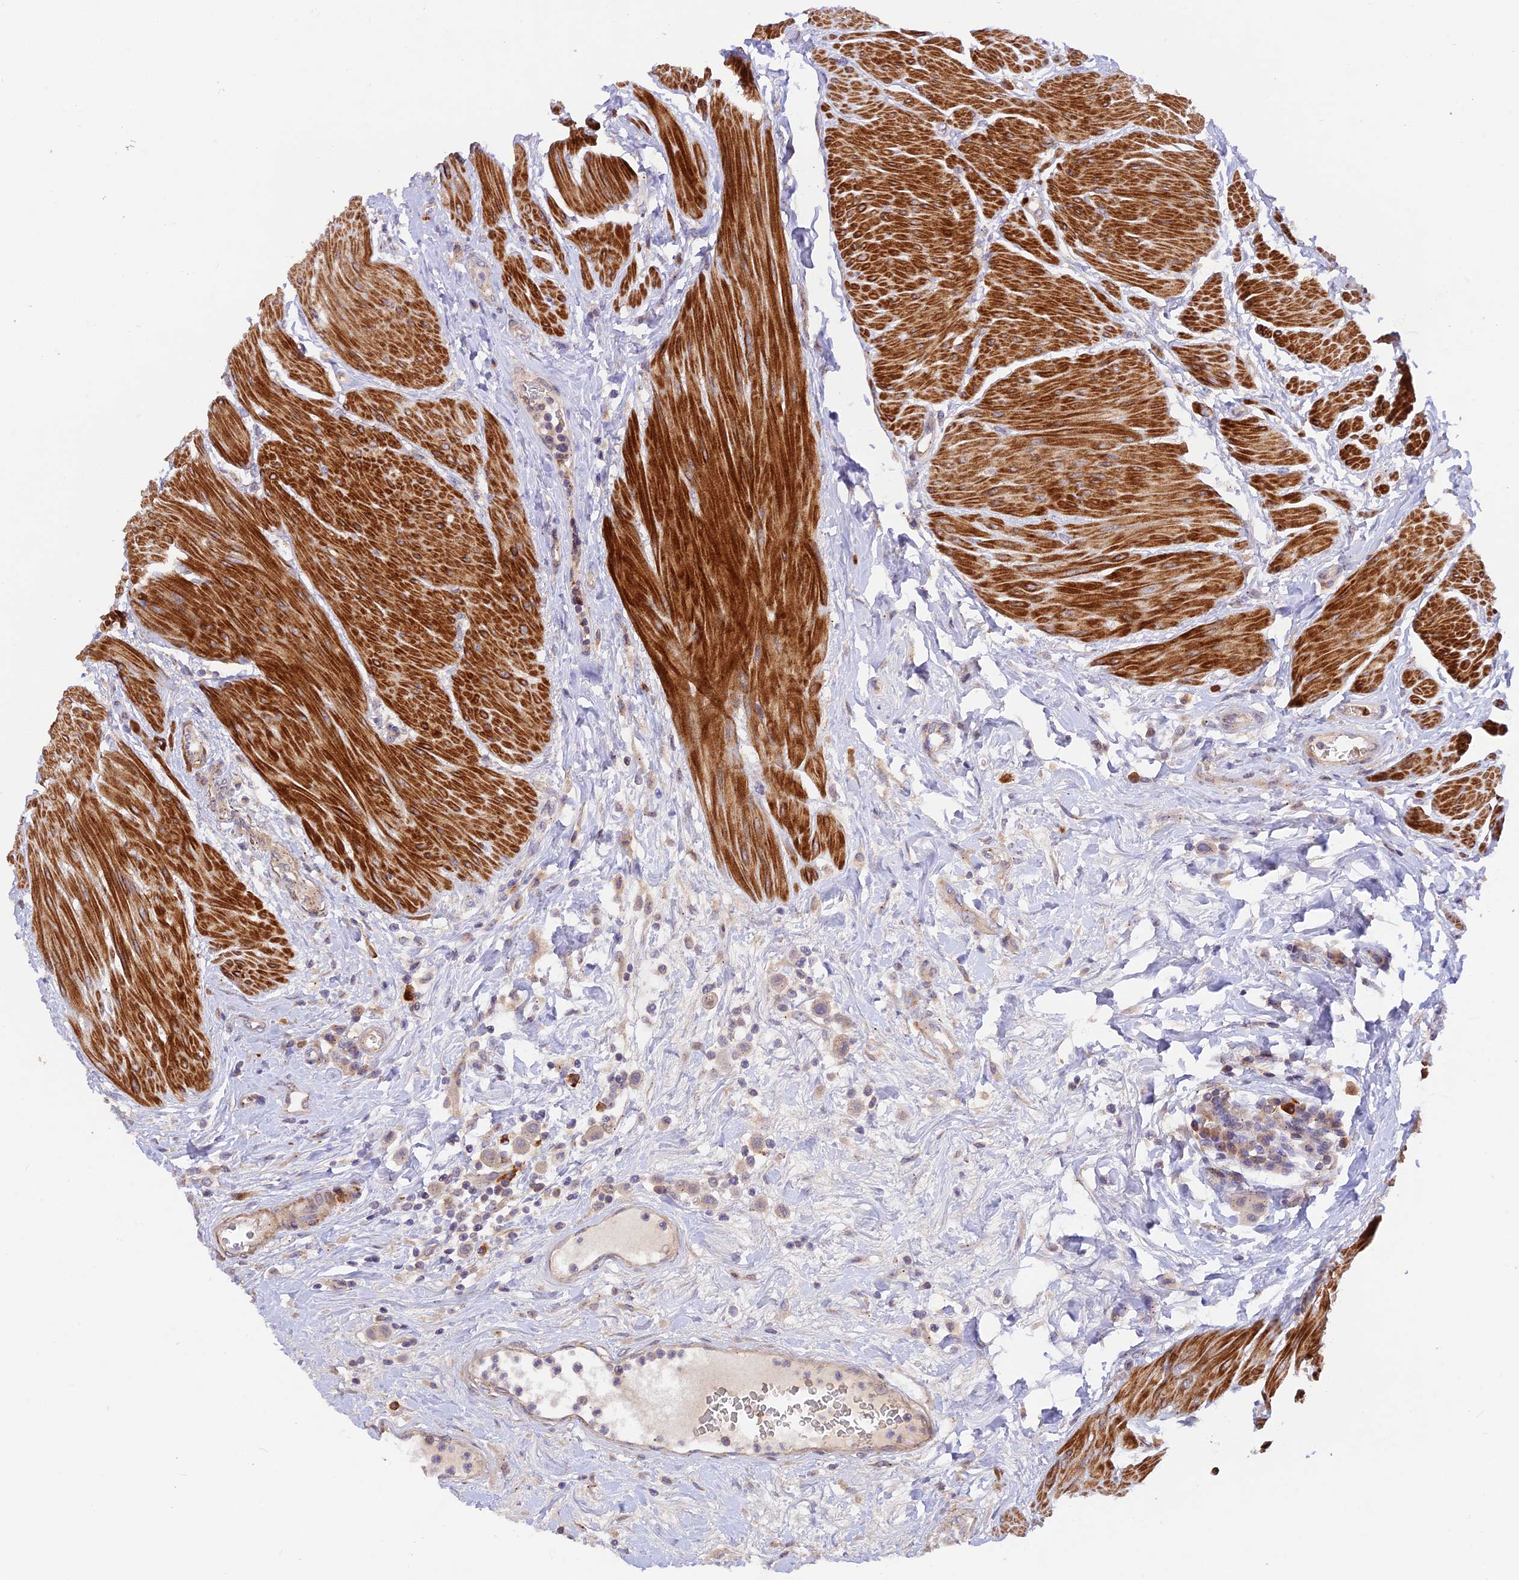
{"staining": {"intensity": "negative", "quantity": "none", "location": "none"}, "tissue": "urothelial cancer", "cell_type": "Tumor cells", "image_type": "cancer", "snomed": [{"axis": "morphology", "description": "Urothelial carcinoma, High grade"}, {"axis": "topography", "description": "Urinary bladder"}], "caption": "High magnification brightfield microscopy of urothelial cancer stained with DAB (3,3'-diaminobenzidine) (brown) and counterstained with hematoxylin (blue): tumor cells show no significant staining. The staining is performed using DAB (3,3'-diaminobenzidine) brown chromogen with nuclei counter-stained in using hematoxylin.", "gene": "WDFY4", "patient": {"sex": "male", "age": 50}}